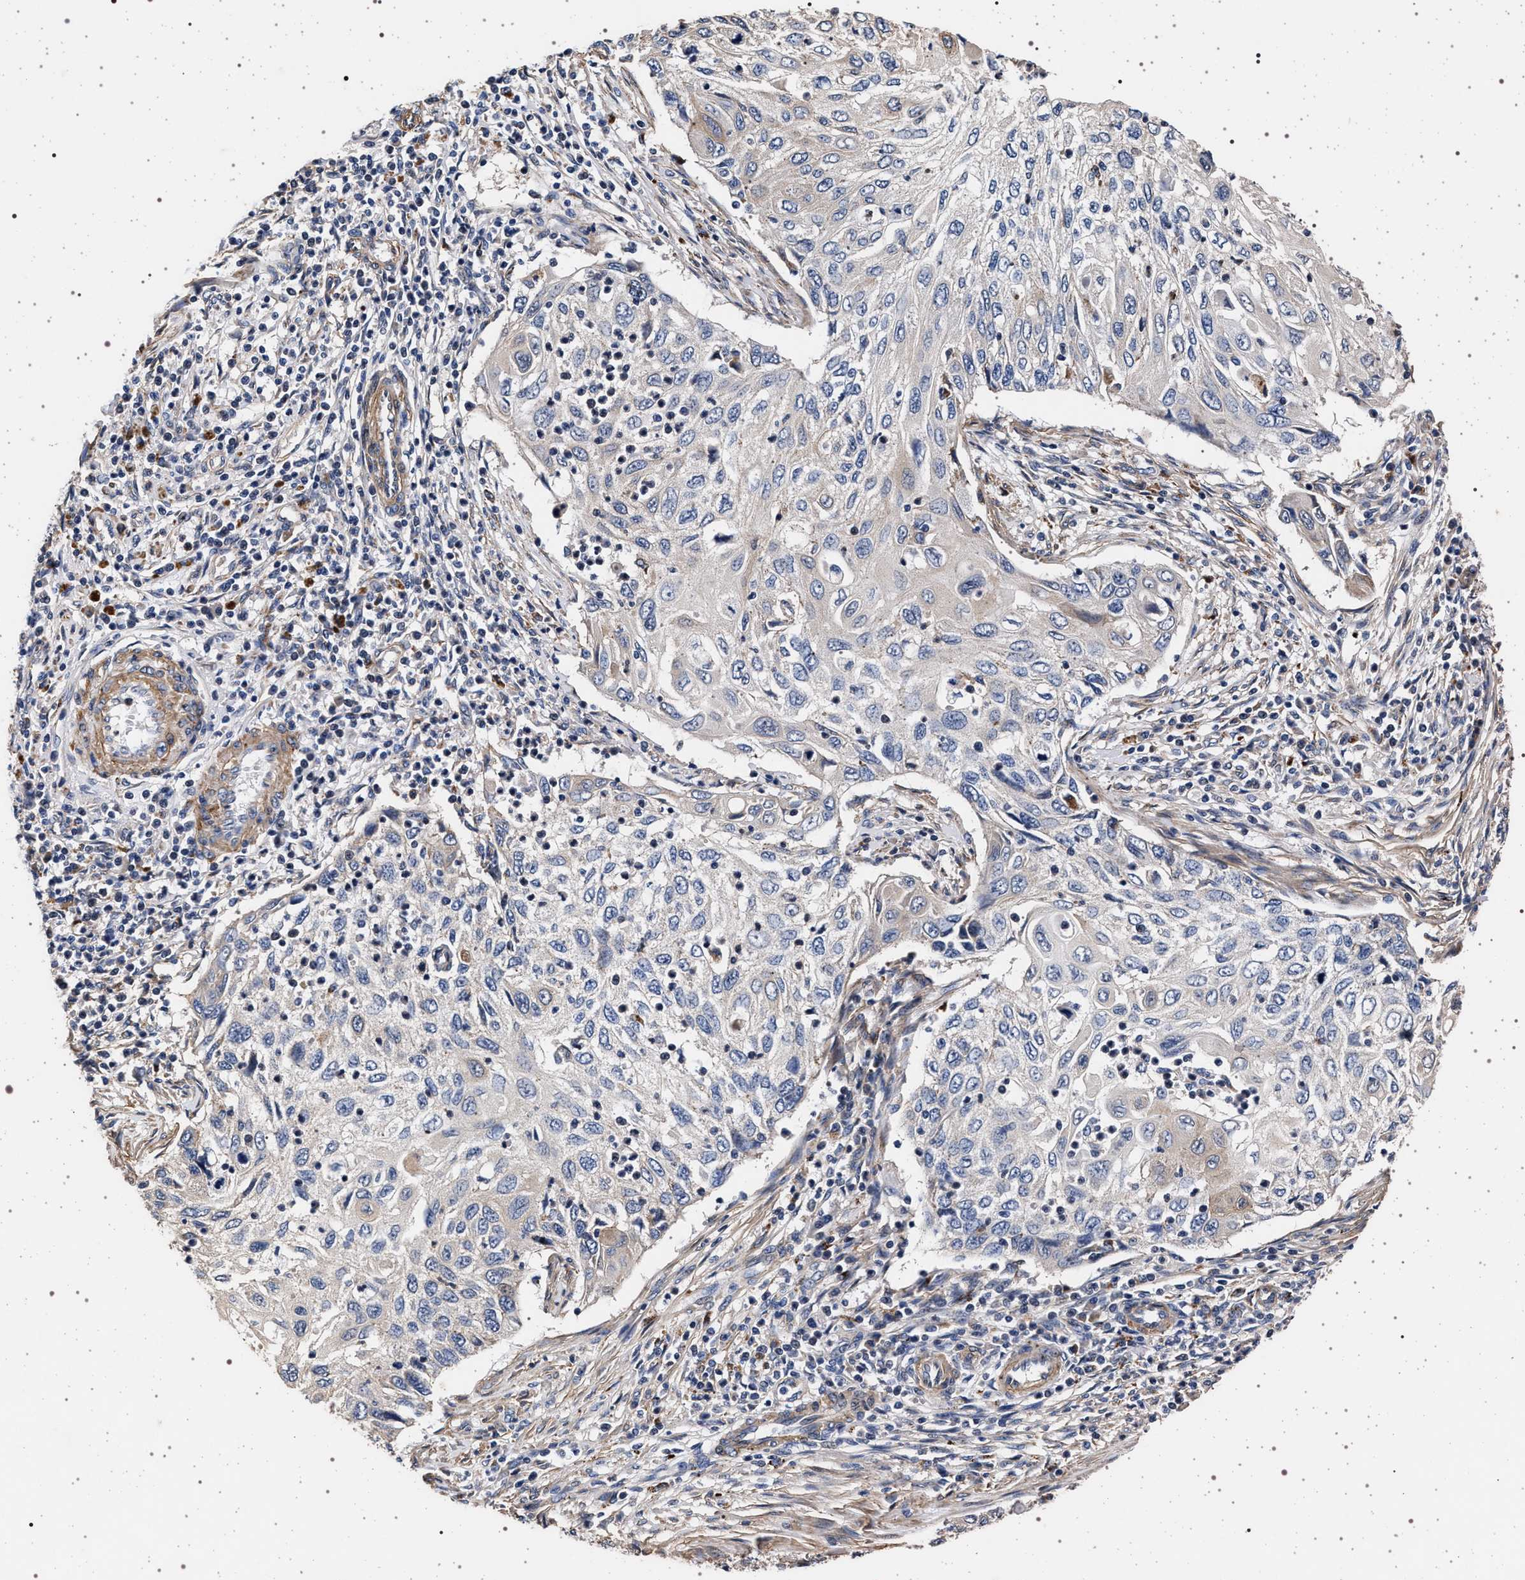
{"staining": {"intensity": "negative", "quantity": "none", "location": "none"}, "tissue": "cervical cancer", "cell_type": "Tumor cells", "image_type": "cancer", "snomed": [{"axis": "morphology", "description": "Squamous cell carcinoma, NOS"}, {"axis": "topography", "description": "Cervix"}], "caption": "IHC of cervical squamous cell carcinoma demonstrates no expression in tumor cells.", "gene": "KCNK6", "patient": {"sex": "female", "age": 70}}